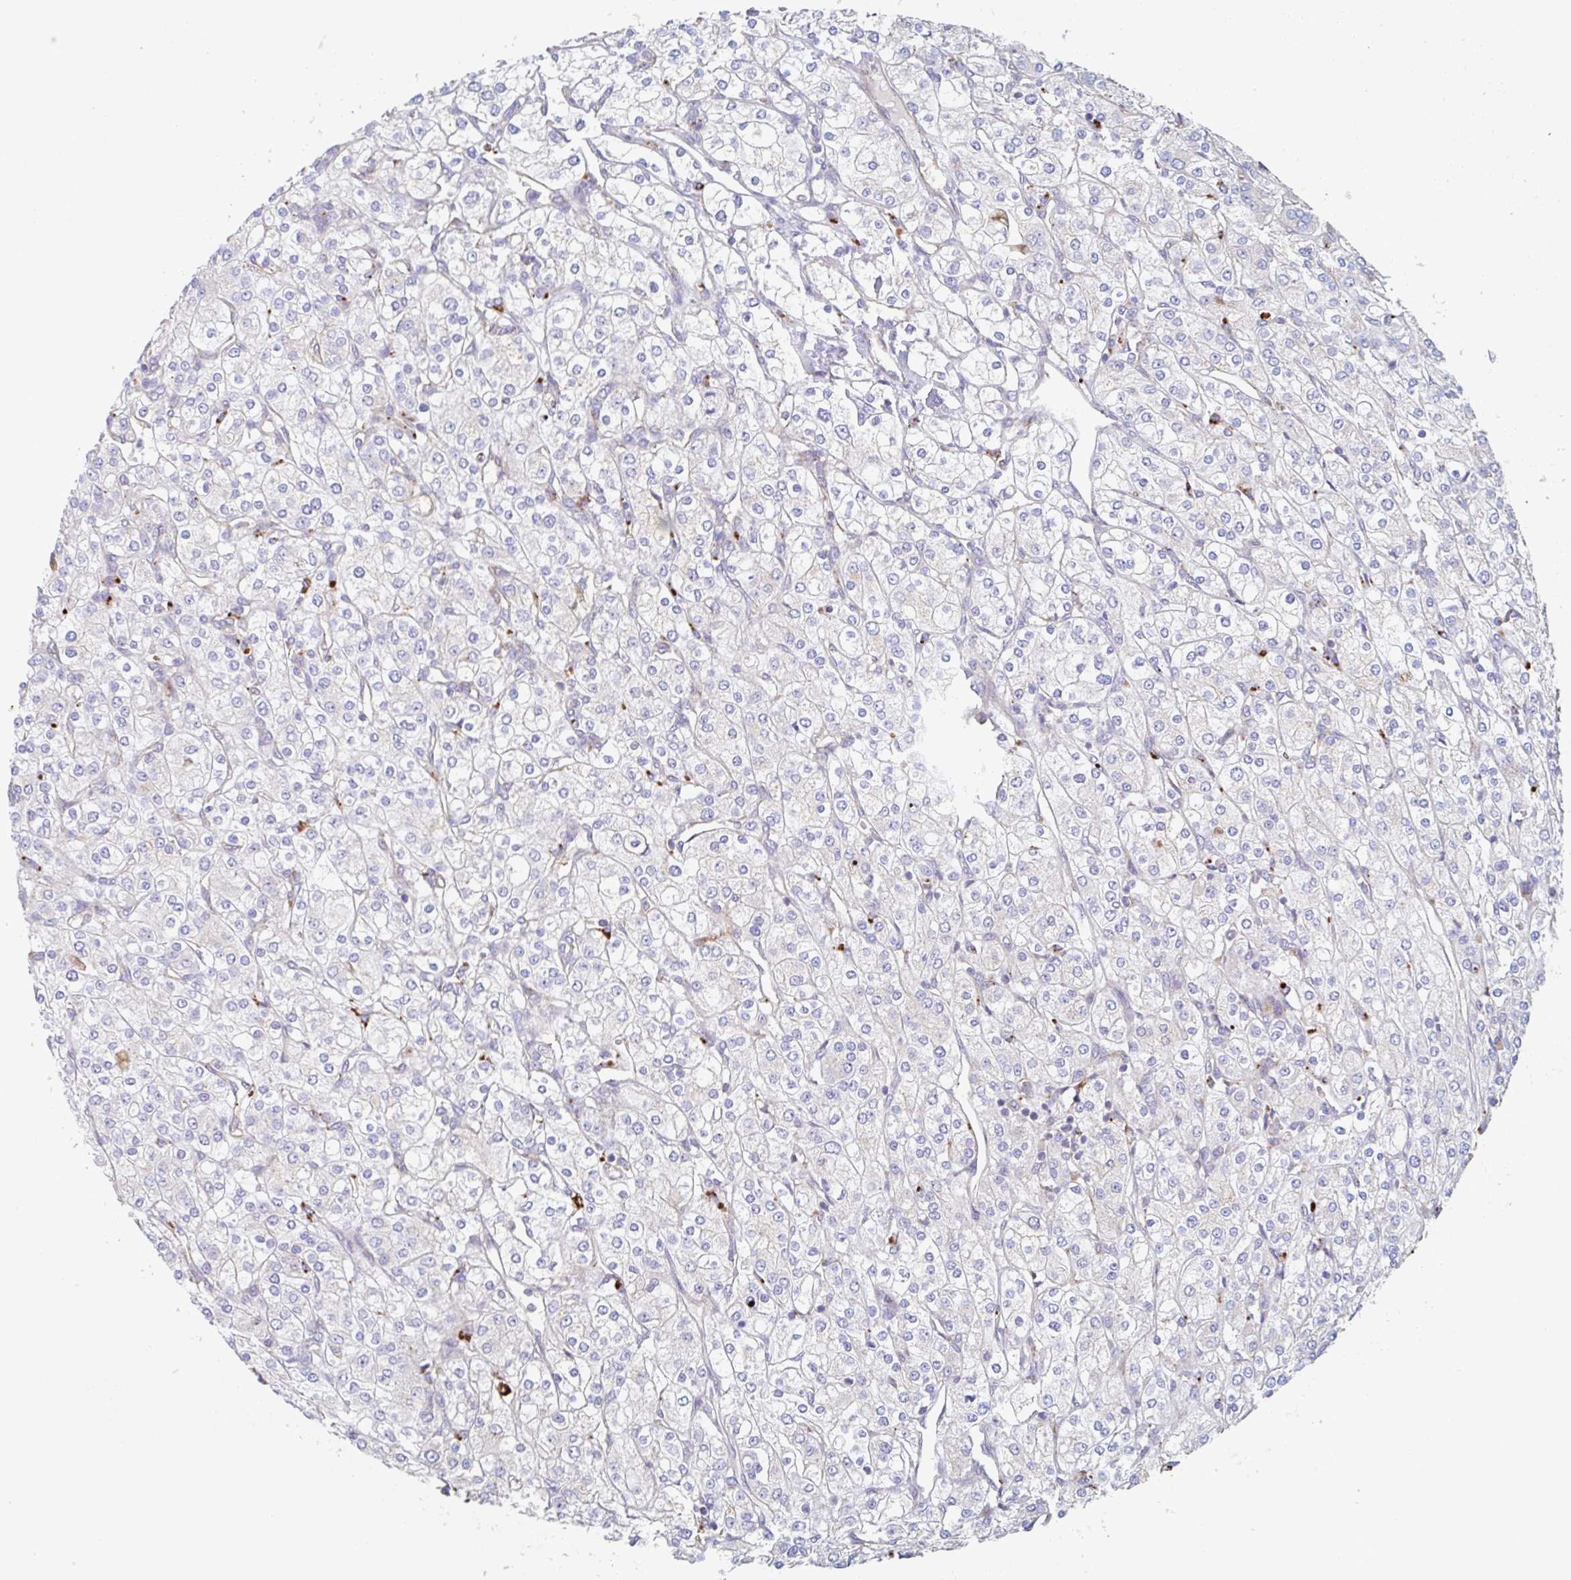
{"staining": {"intensity": "negative", "quantity": "none", "location": "none"}, "tissue": "renal cancer", "cell_type": "Tumor cells", "image_type": "cancer", "snomed": [{"axis": "morphology", "description": "Adenocarcinoma, NOS"}, {"axis": "topography", "description": "Kidney"}], "caption": "This is an immunohistochemistry photomicrograph of human renal adenocarcinoma. There is no expression in tumor cells.", "gene": "MANBA", "patient": {"sex": "male", "age": 80}}